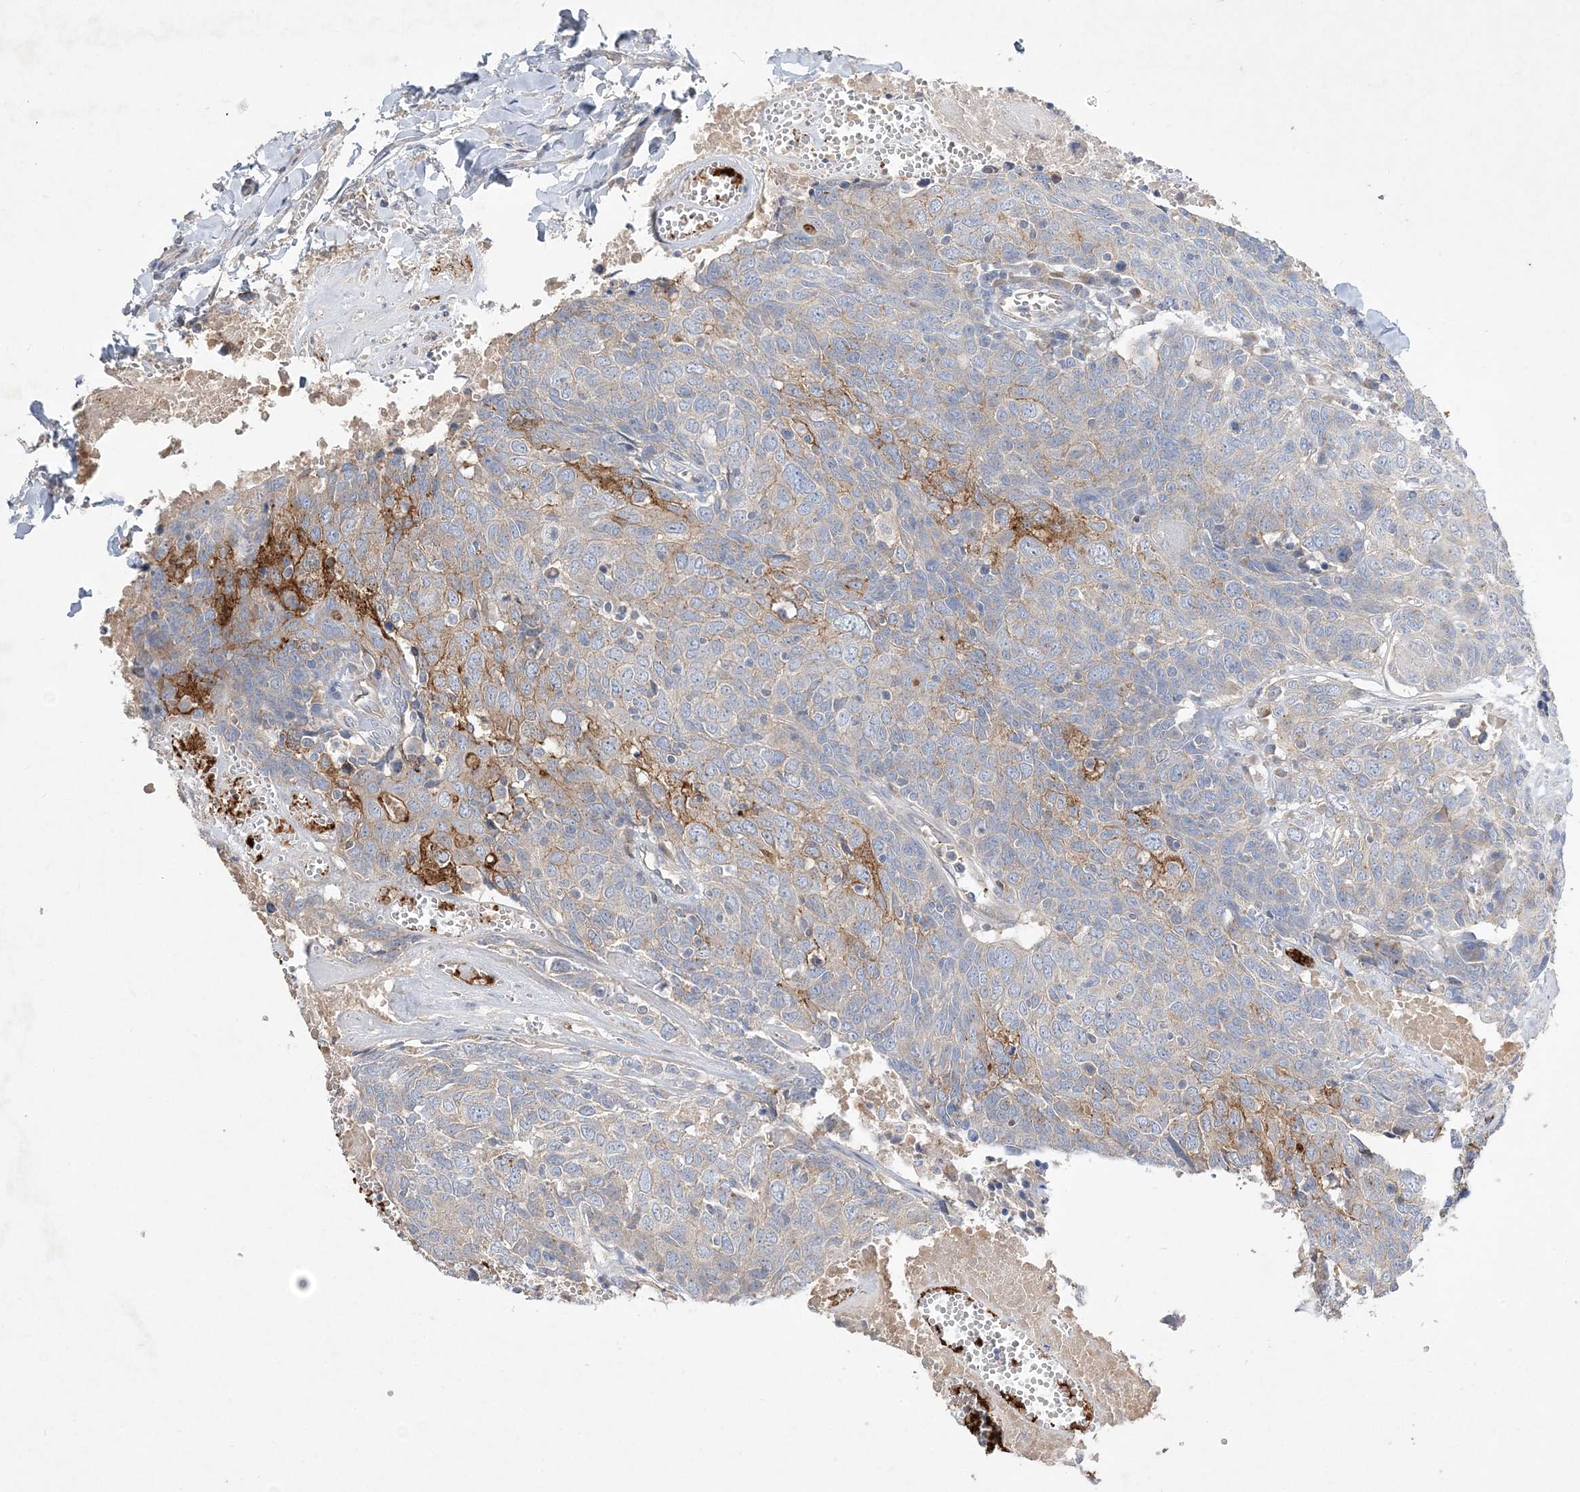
{"staining": {"intensity": "weak", "quantity": "<25%", "location": "cytoplasmic/membranous"}, "tissue": "head and neck cancer", "cell_type": "Tumor cells", "image_type": "cancer", "snomed": [{"axis": "morphology", "description": "Squamous cell carcinoma, NOS"}, {"axis": "topography", "description": "Head-Neck"}], "caption": "Immunohistochemical staining of human squamous cell carcinoma (head and neck) demonstrates no significant positivity in tumor cells.", "gene": "ADCK2", "patient": {"sex": "male", "age": 66}}